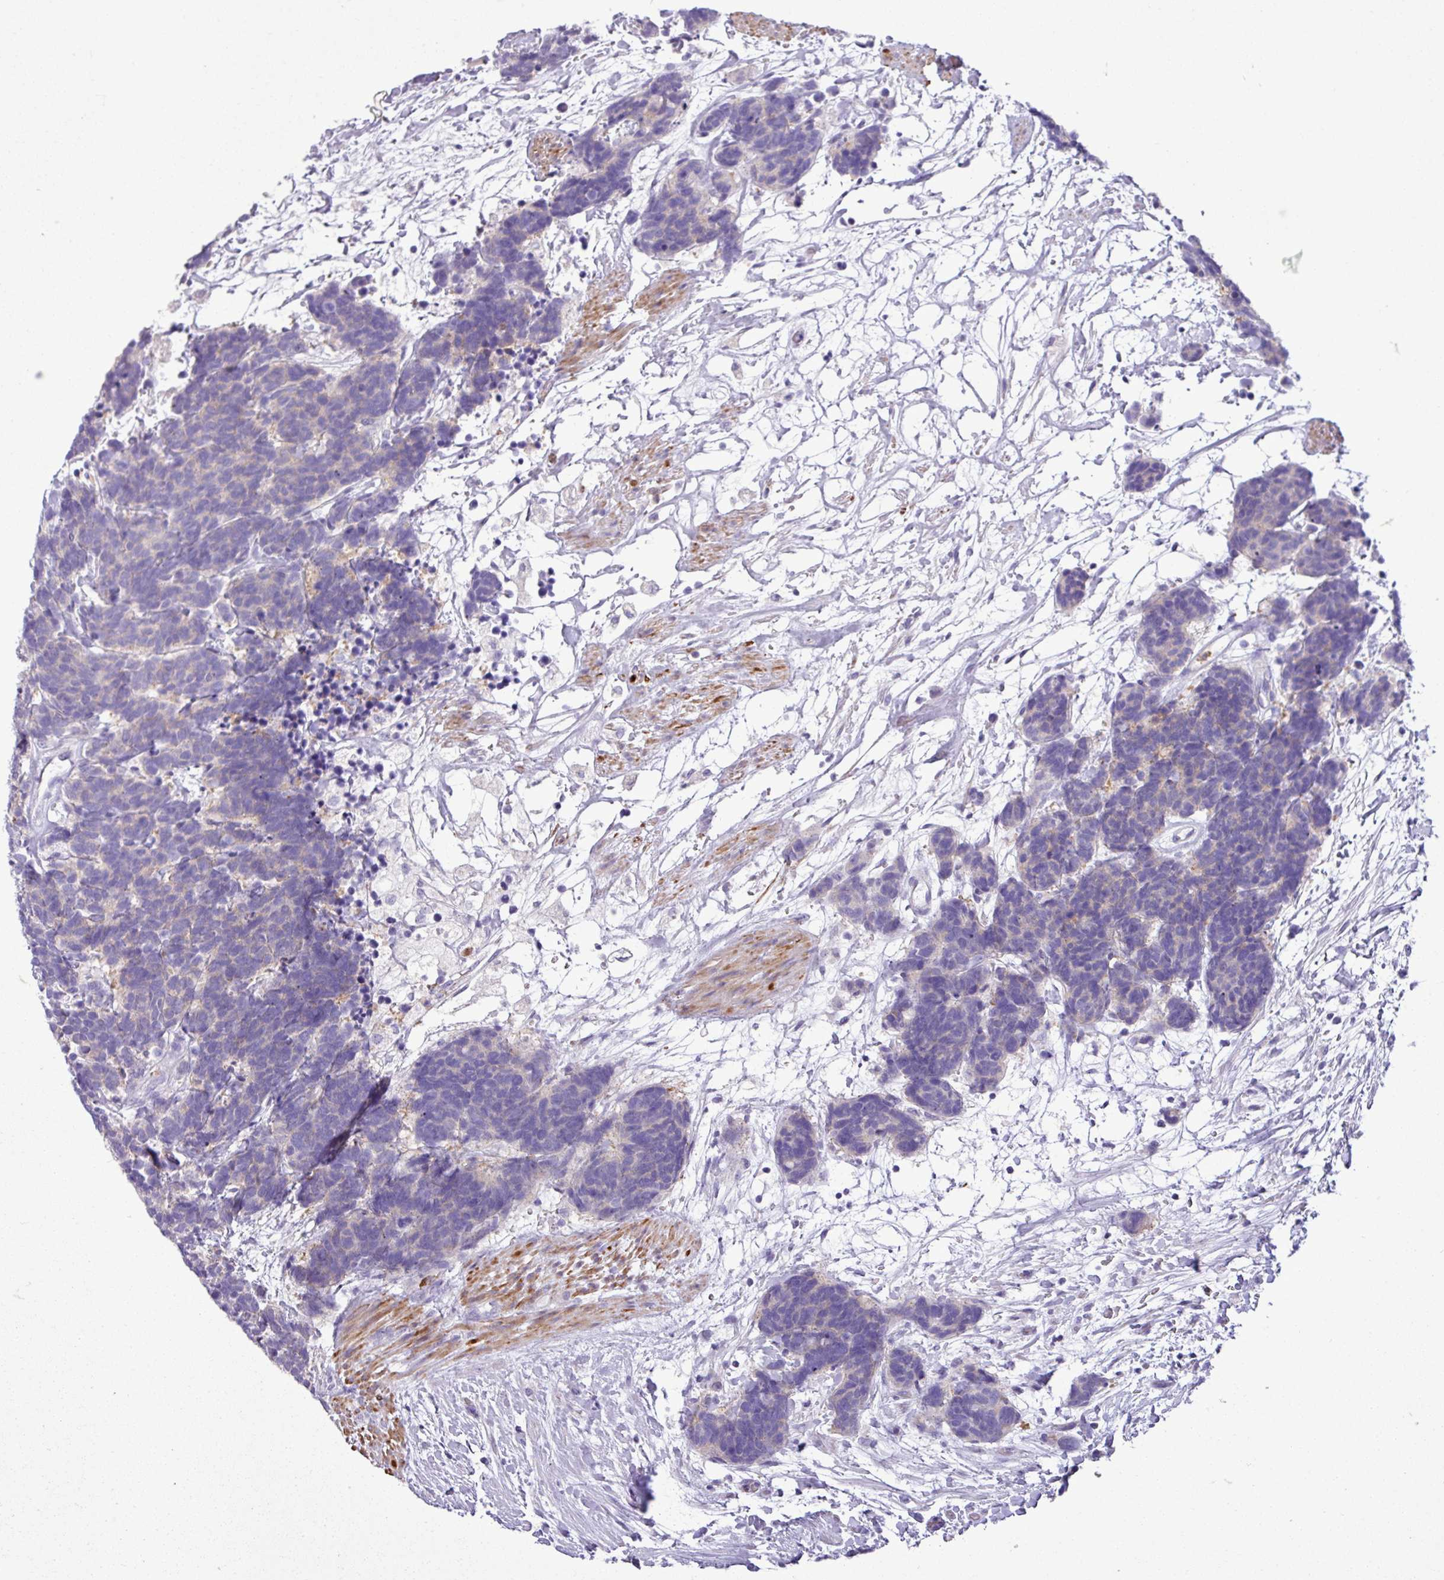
{"staining": {"intensity": "negative", "quantity": "none", "location": "none"}, "tissue": "carcinoid", "cell_type": "Tumor cells", "image_type": "cancer", "snomed": [{"axis": "morphology", "description": "Carcinoma, NOS"}, {"axis": "morphology", "description": "Carcinoid, malignant, NOS"}, {"axis": "topography", "description": "Prostate"}], "caption": "Tumor cells are negative for brown protein staining in carcinoma. (Immunohistochemistry (ihc), brightfield microscopy, high magnification).", "gene": "ZSCAN5A", "patient": {"sex": "male", "age": 57}}